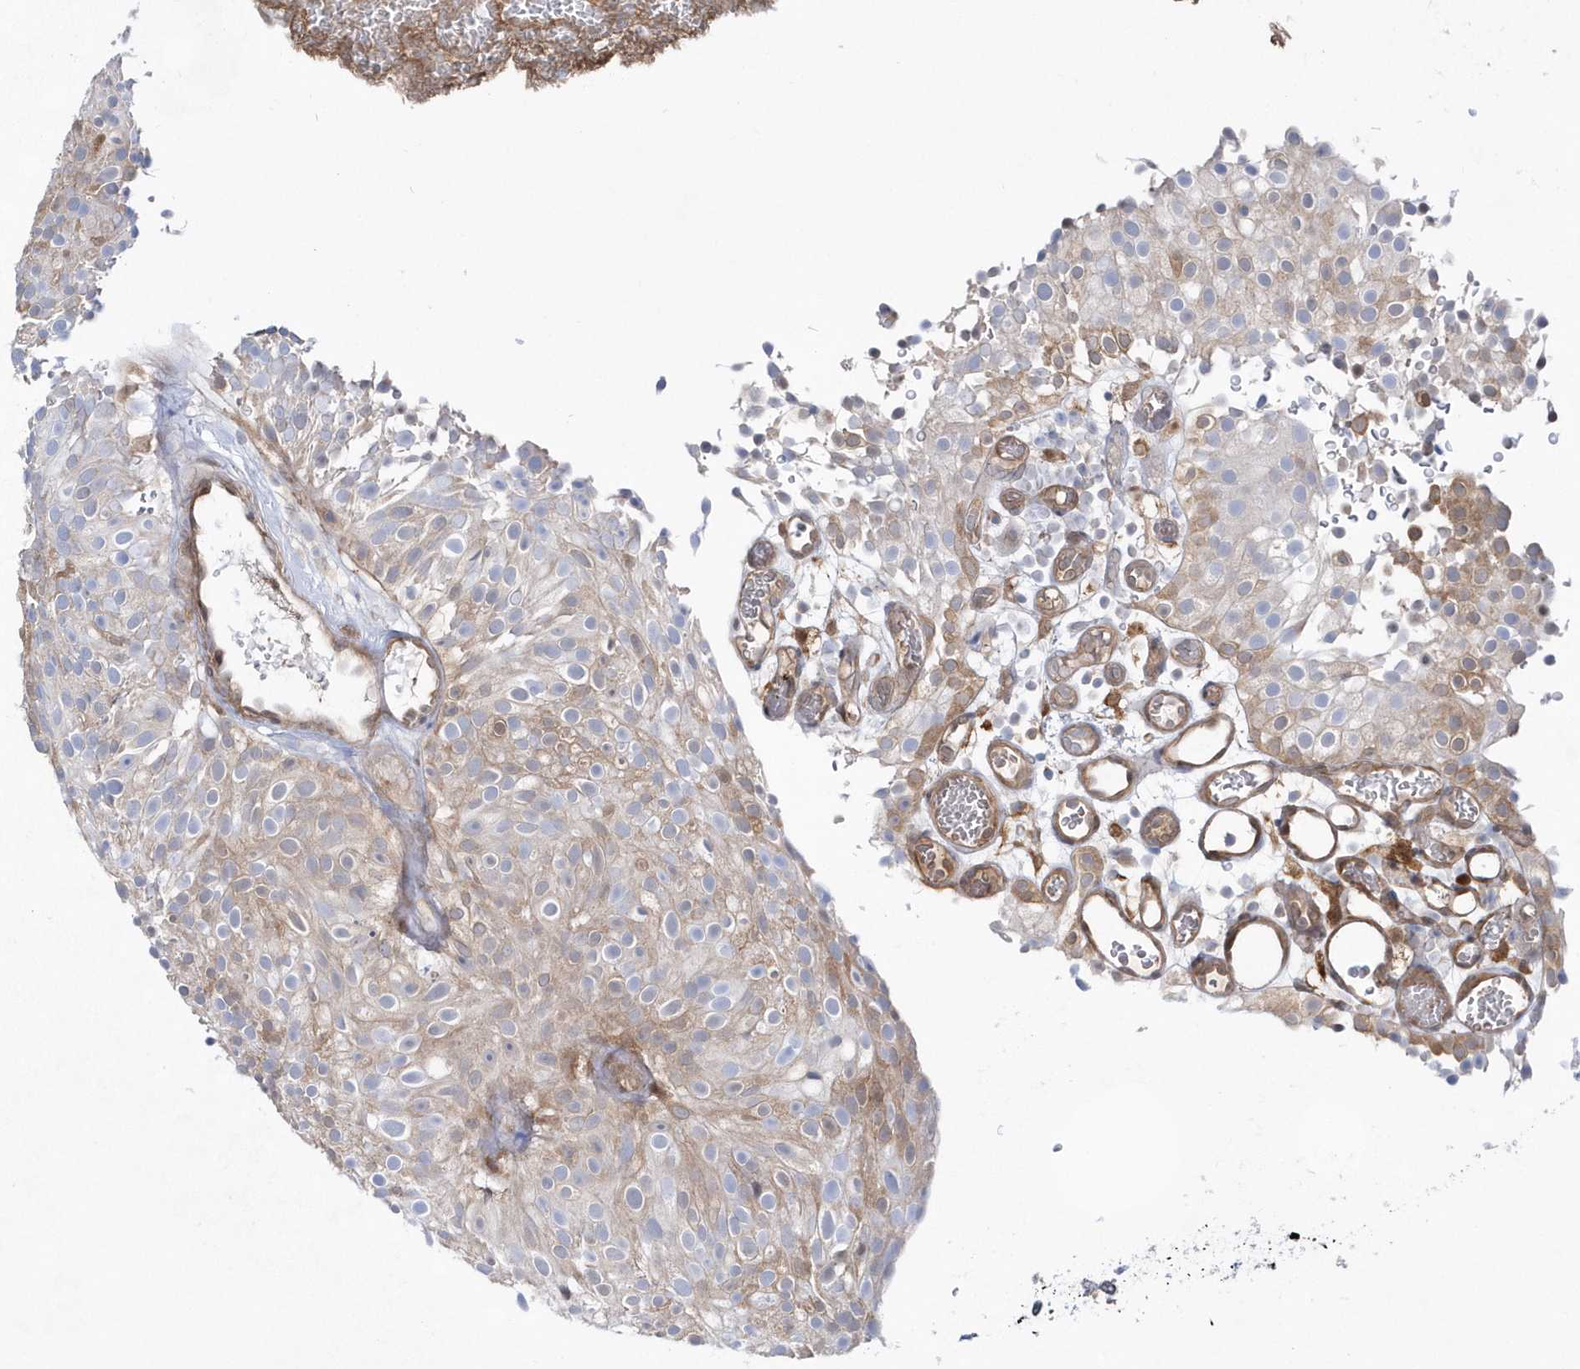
{"staining": {"intensity": "weak", "quantity": "<25%", "location": "cytoplasmic/membranous"}, "tissue": "urothelial cancer", "cell_type": "Tumor cells", "image_type": "cancer", "snomed": [{"axis": "morphology", "description": "Urothelial carcinoma, Low grade"}, {"axis": "topography", "description": "Urinary bladder"}], "caption": "Human low-grade urothelial carcinoma stained for a protein using immunohistochemistry (IHC) displays no staining in tumor cells.", "gene": "BDH2", "patient": {"sex": "male", "age": 78}}